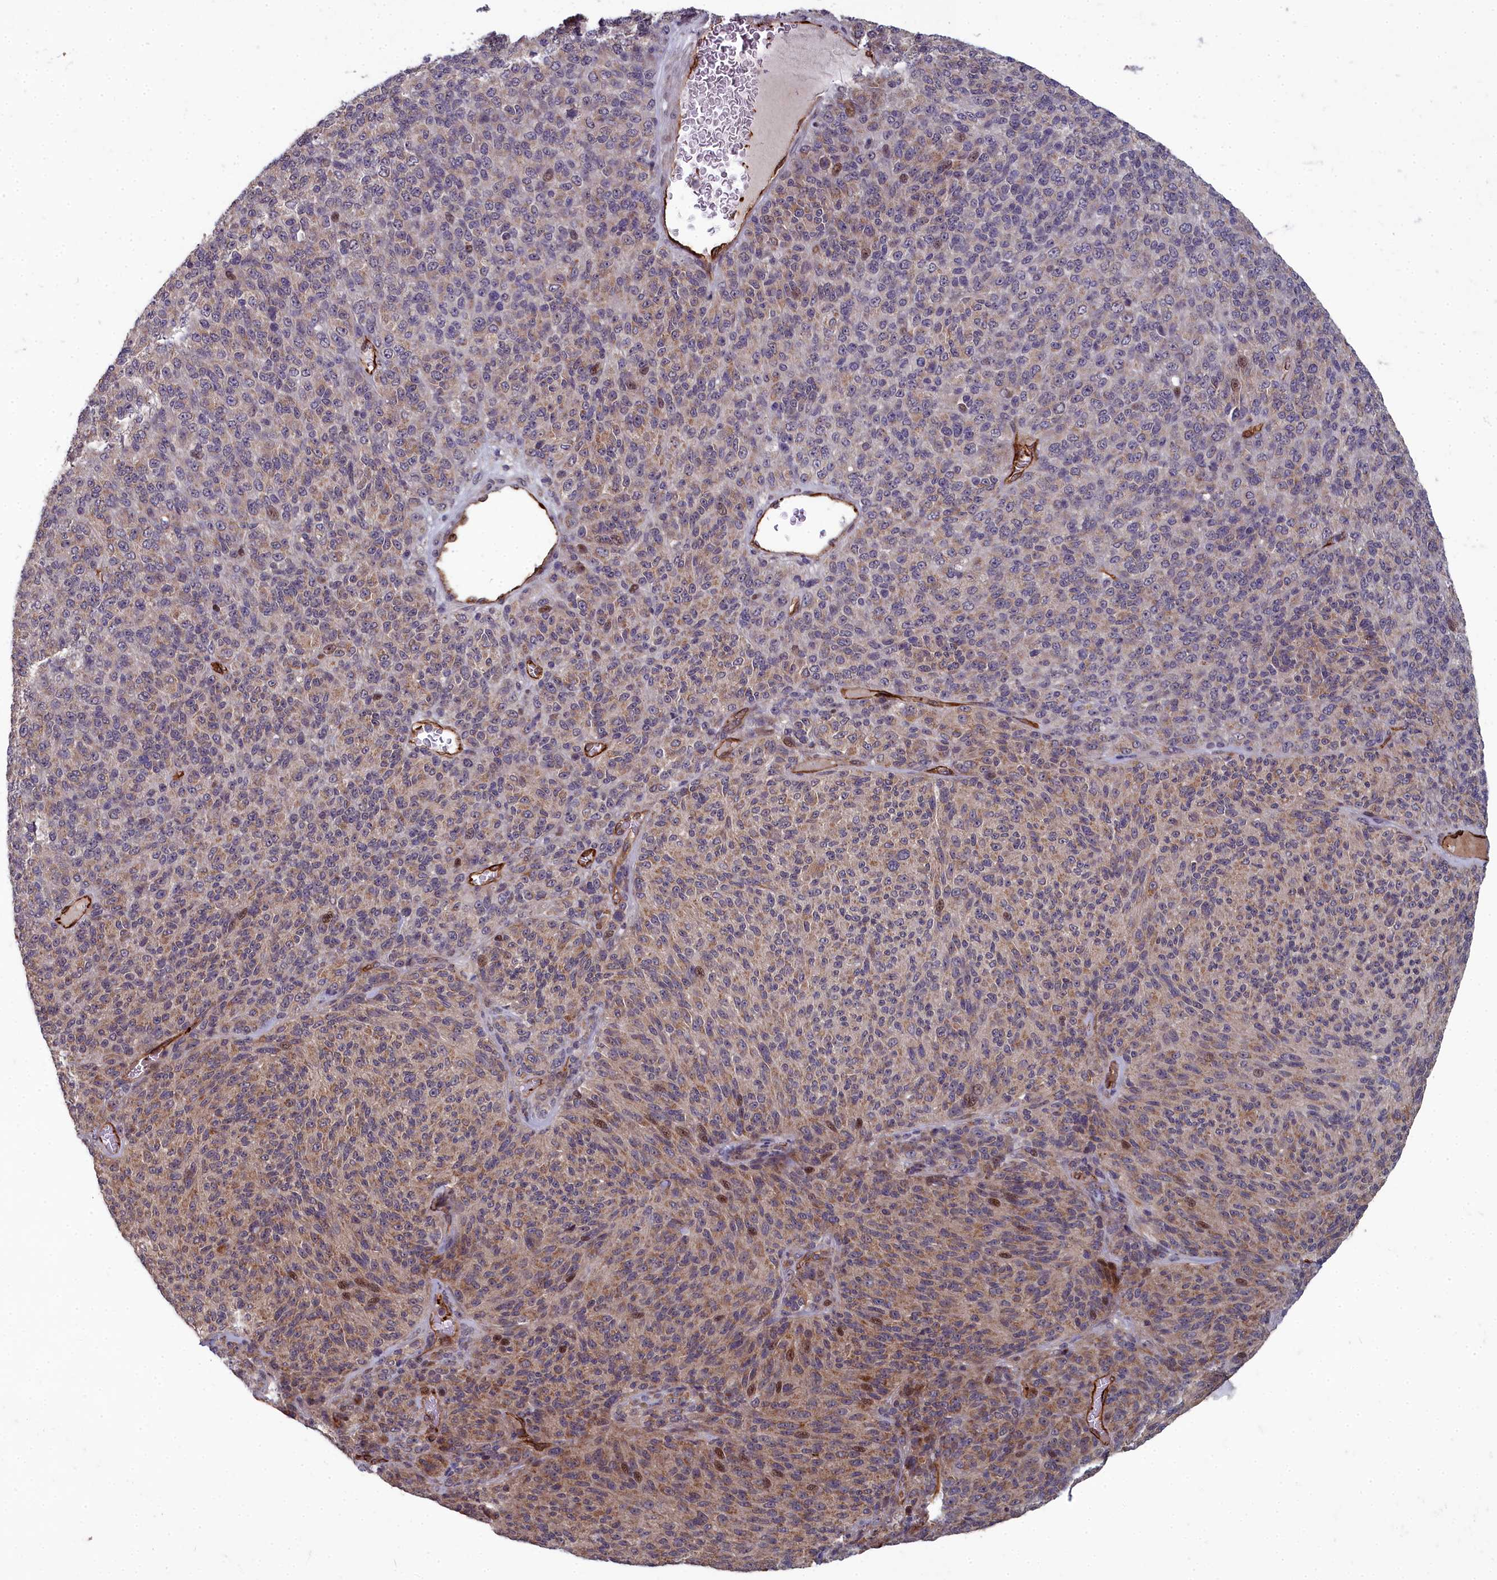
{"staining": {"intensity": "weak", "quantity": "25%-75%", "location": "cytoplasmic/membranous"}, "tissue": "melanoma", "cell_type": "Tumor cells", "image_type": "cancer", "snomed": [{"axis": "morphology", "description": "Malignant melanoma, Metastatic site"}, {"axis": "topography", "description": "Brain"}], "caption": "Weak cytoplasmic/membranous protein staining is present in approximately 25%-75% of tumor cells in malignant melanoma (metastatic site).", "gene": "TSPYL4", "patient": {"sex": "female", "age": 56}}